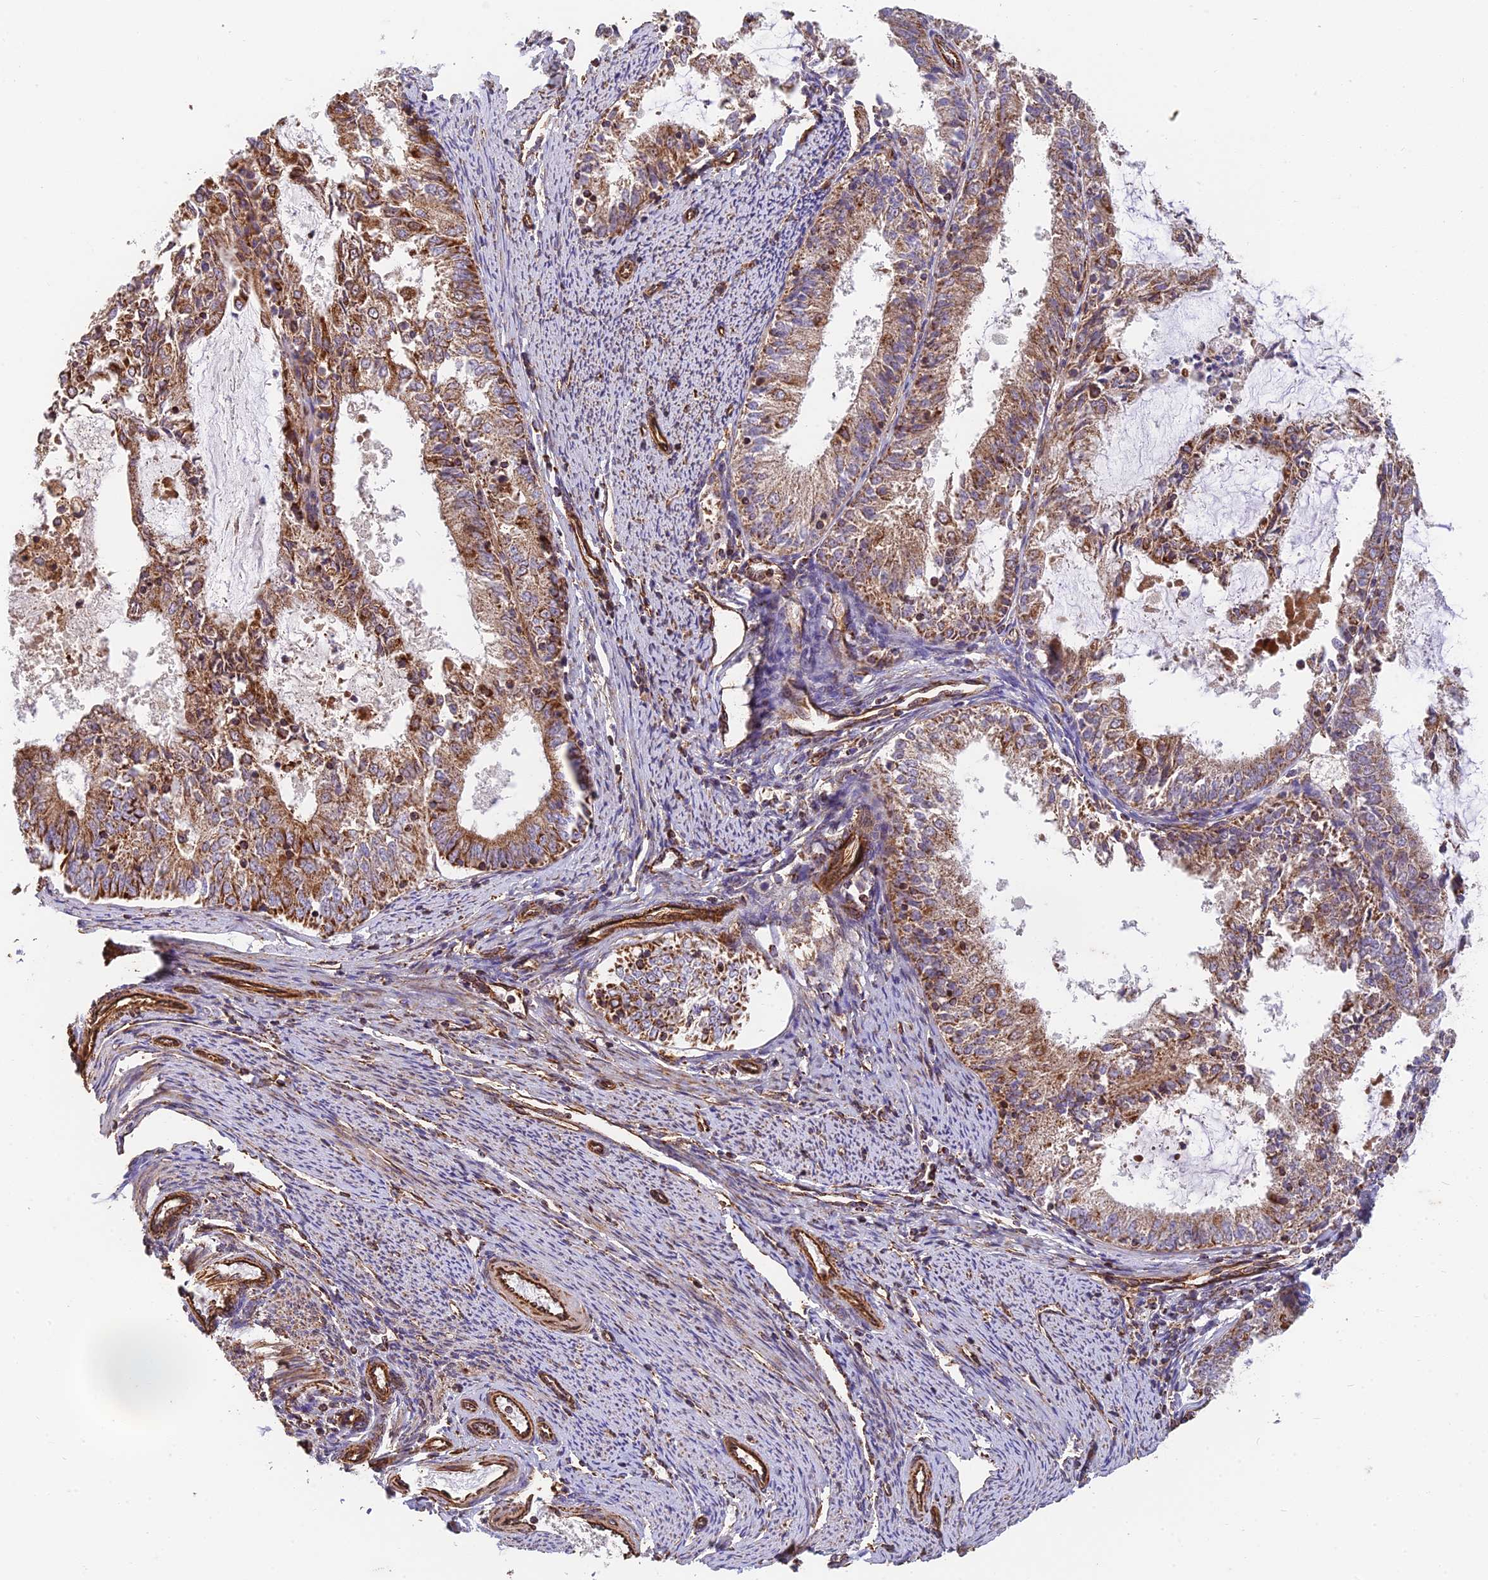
{"staining": {"intensity": "moderate", "quantity": ">75%", "location": "cytoplasmic/membranous"}, "tissue": "endometrial cancer", "cell_type": "Tumor cells", "image_type": "cancer", "snomed": [{"axis": "morphology", "description": "Adenocarcinoma, NOS"}, {"axis": "topography", "description": "Endometrium"}], "caption": "Human endometrial adenocarcinoma stained with a protein marker shows moderate staining in tumor cells.", "gene": "DSTYK", "patient": {"sex": "female", "age": 57}}